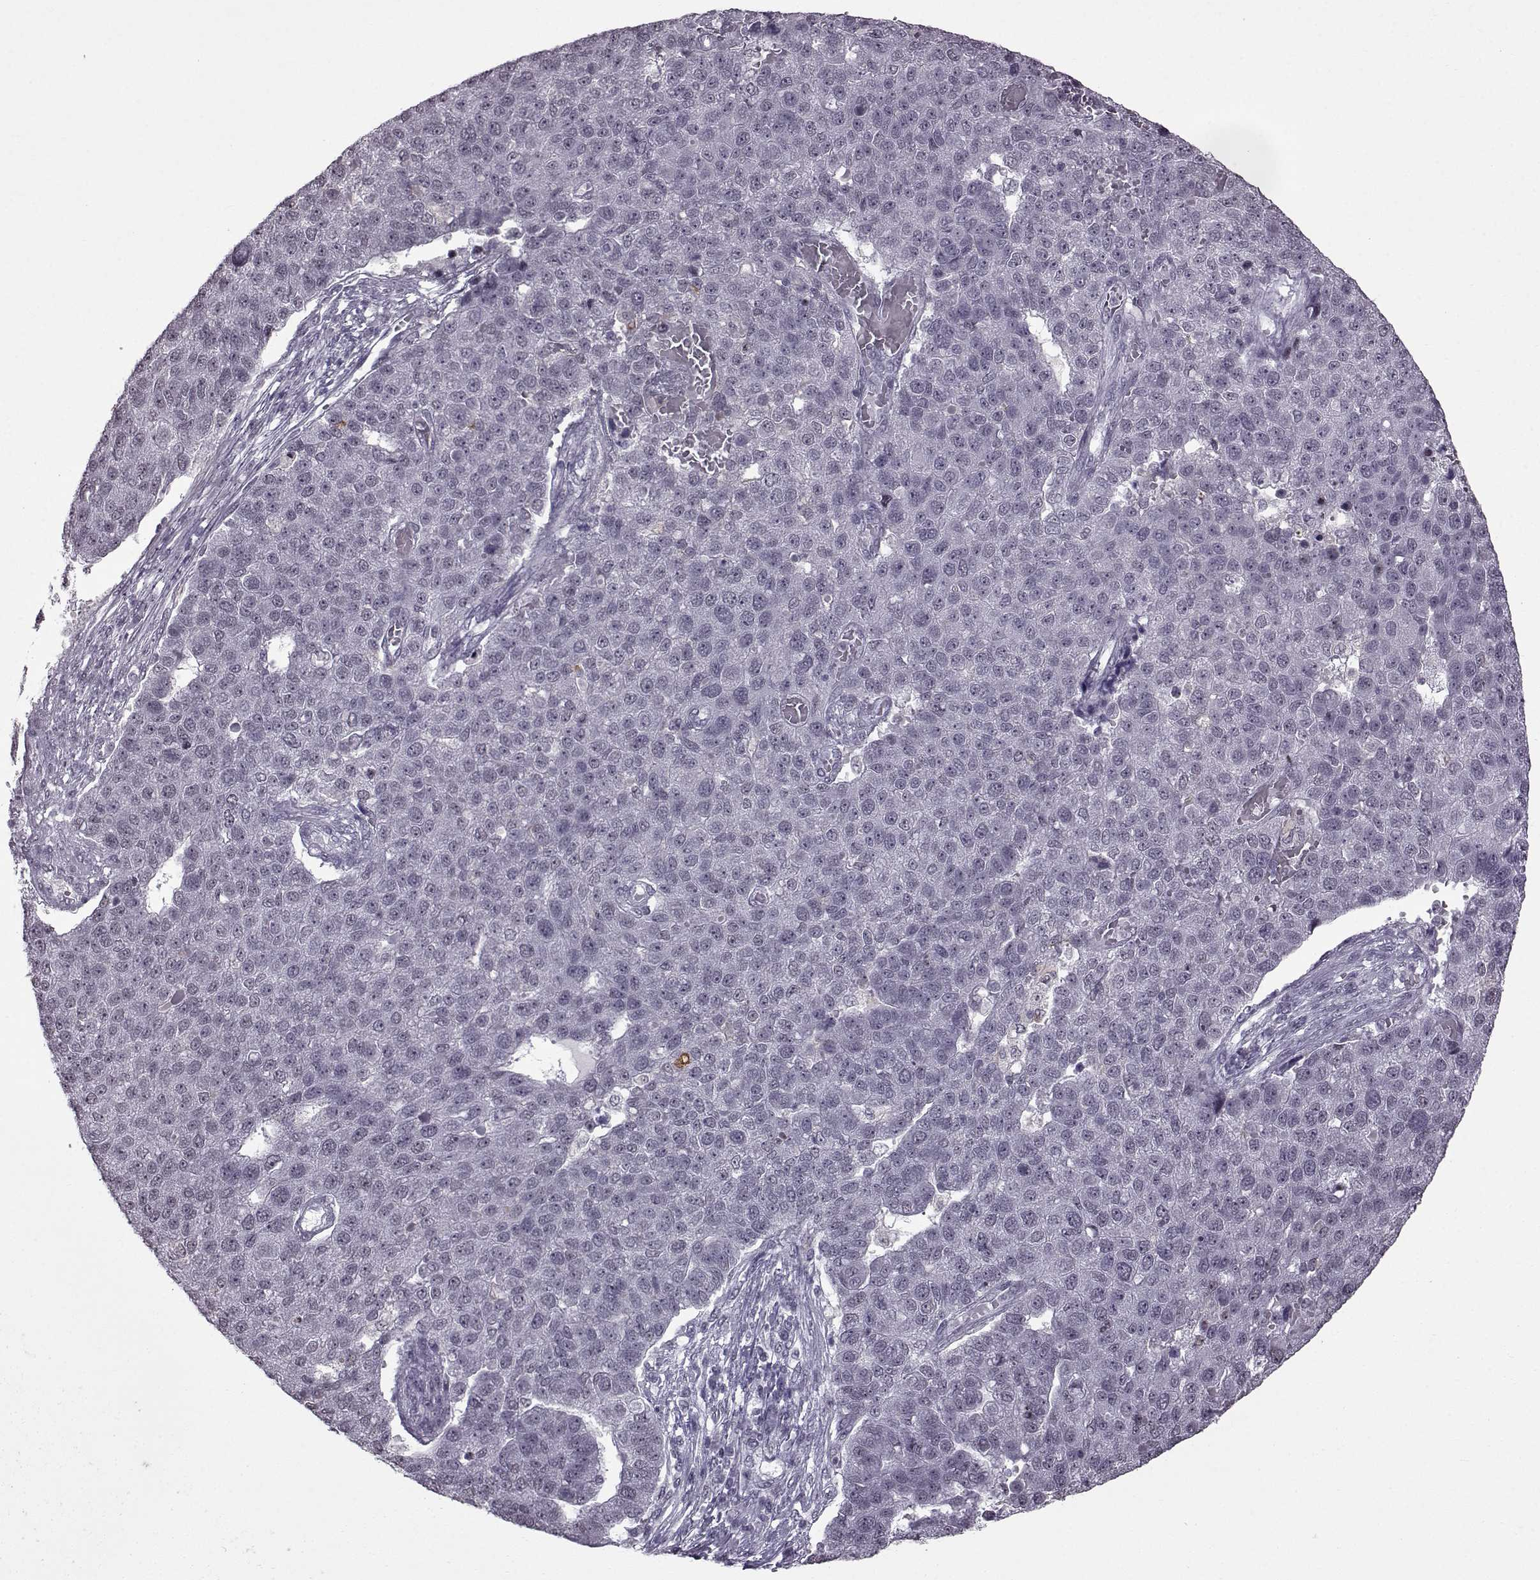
{"staining": {"intensity": "negative", "quantity": "none", "location": "none"}, "tissue": "pancreatic cancer", "cell_type": "Tumor cells", "image_type": "cancer", "snomed": [{"axis": "morphology", "description": "Adenocarcinoma, NOS"}, {"axis": "topography", "description": "Pancreas"}], "caption": "A high-resolution photomicrograph shows immunohistochemistry staining of pancreatic adenocarcinoma, which demonstrates no significant staining in tumor cells. Nuclei are stained in blue.", "gene": "SLC28A2", "patient": {"sex": "female", "age": 61}}